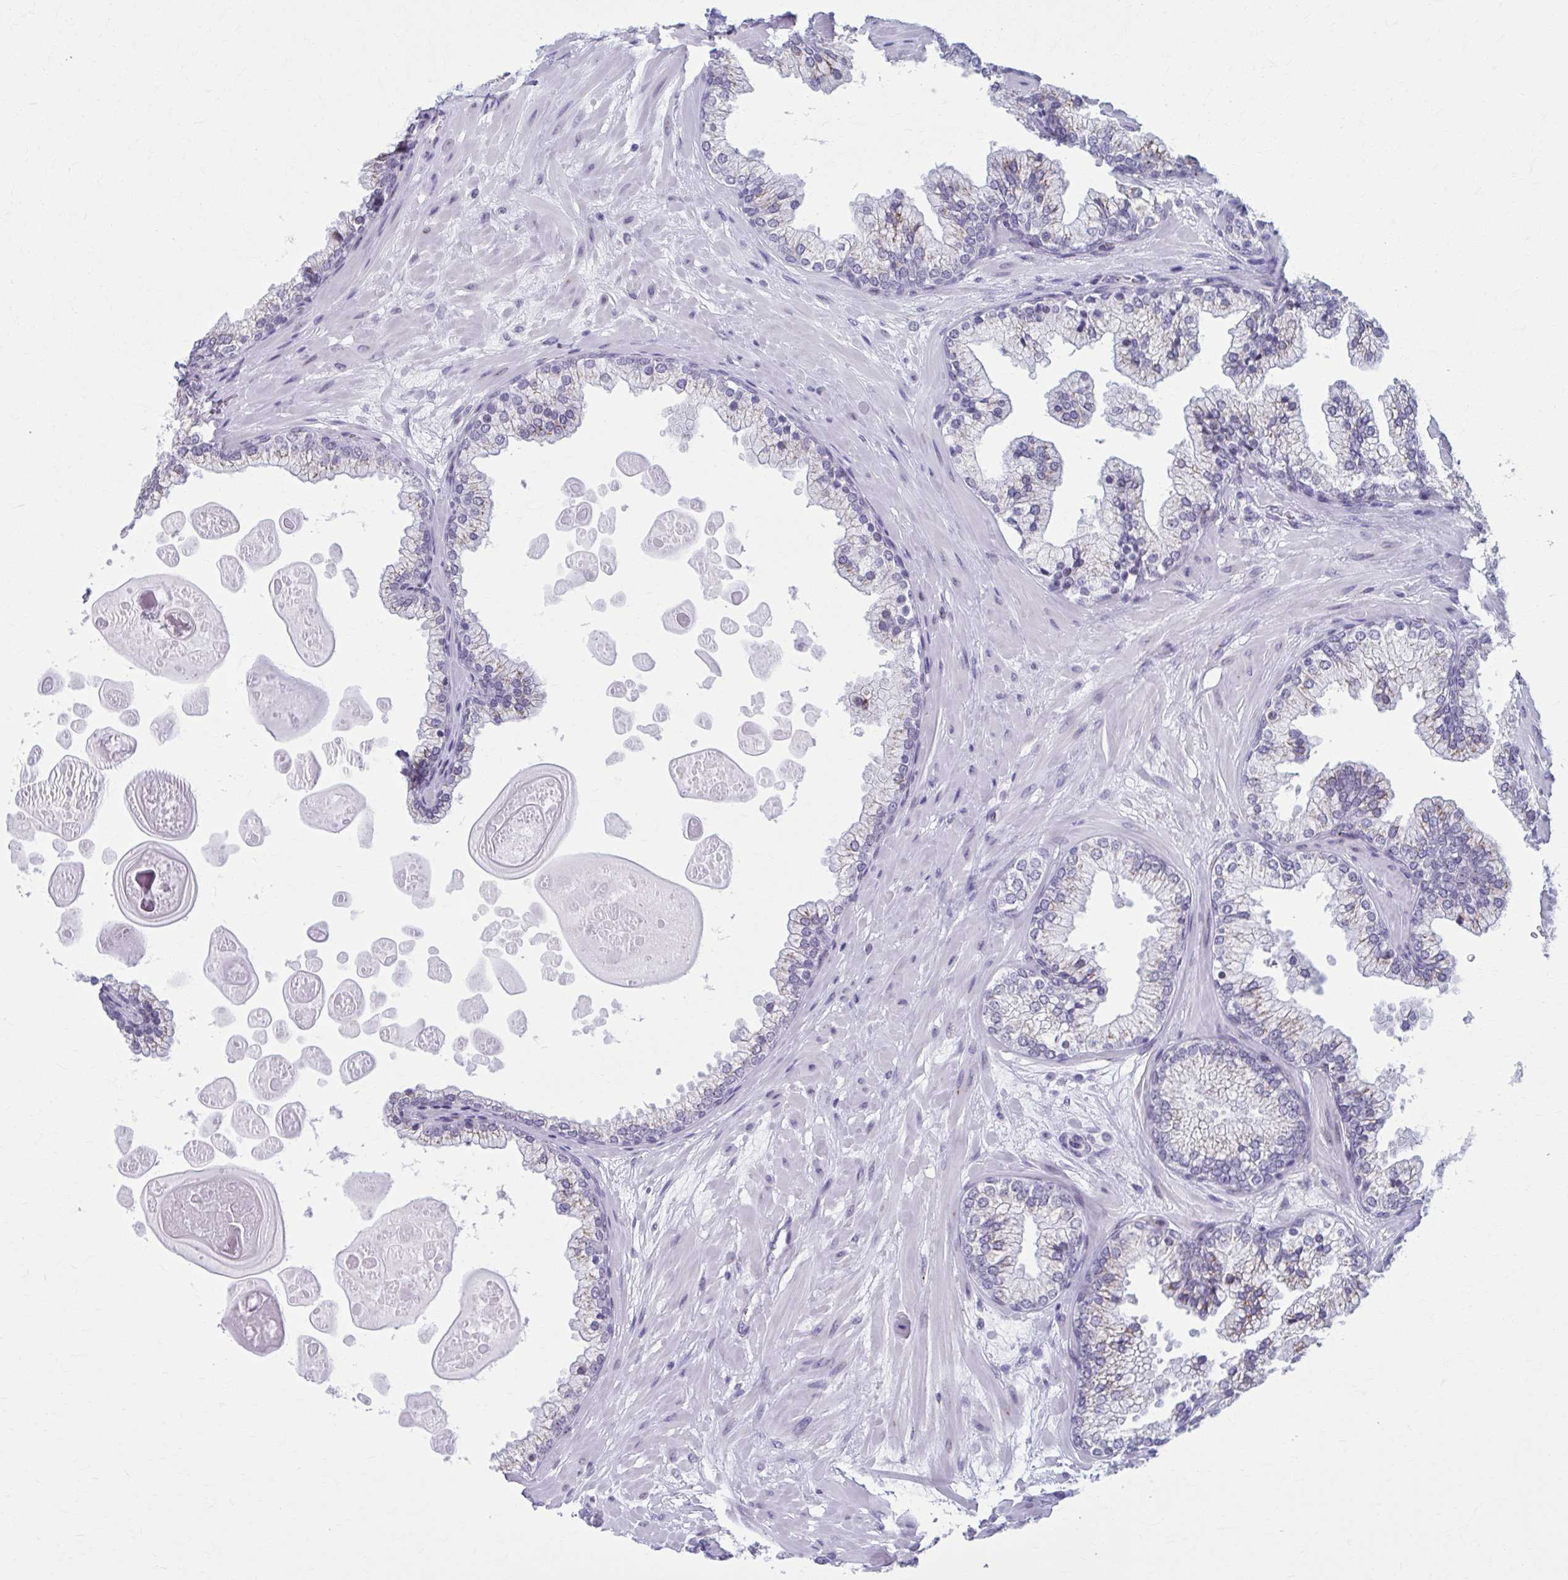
{"staining": {"intensity": "moderate", "quantity": "25%-75%", "location": "cytoplasmic/membranous"}, "tissue": "prostate", "cell_type": "Glandular cells", "image_type": "normal", "snomed": [{"axis": "morphology", "description": "Normal tissue, NOS"}, {"axis": "topography", "description": "Prostate"}, {"axis": "topography", "description": "Peripheral nerve tissue"}], "caption": "A medium amount of moderate cytoplasmic/membranous staining is appreciated in about 25%-75% of glandular cells in benign prostate. (DAB (3,3'-diaminobenzidine) IHC, brown staining for protein, blue staining for nuclei).", "gene": "ZNF682", "patient": {"sex": "male", "age": 61}}